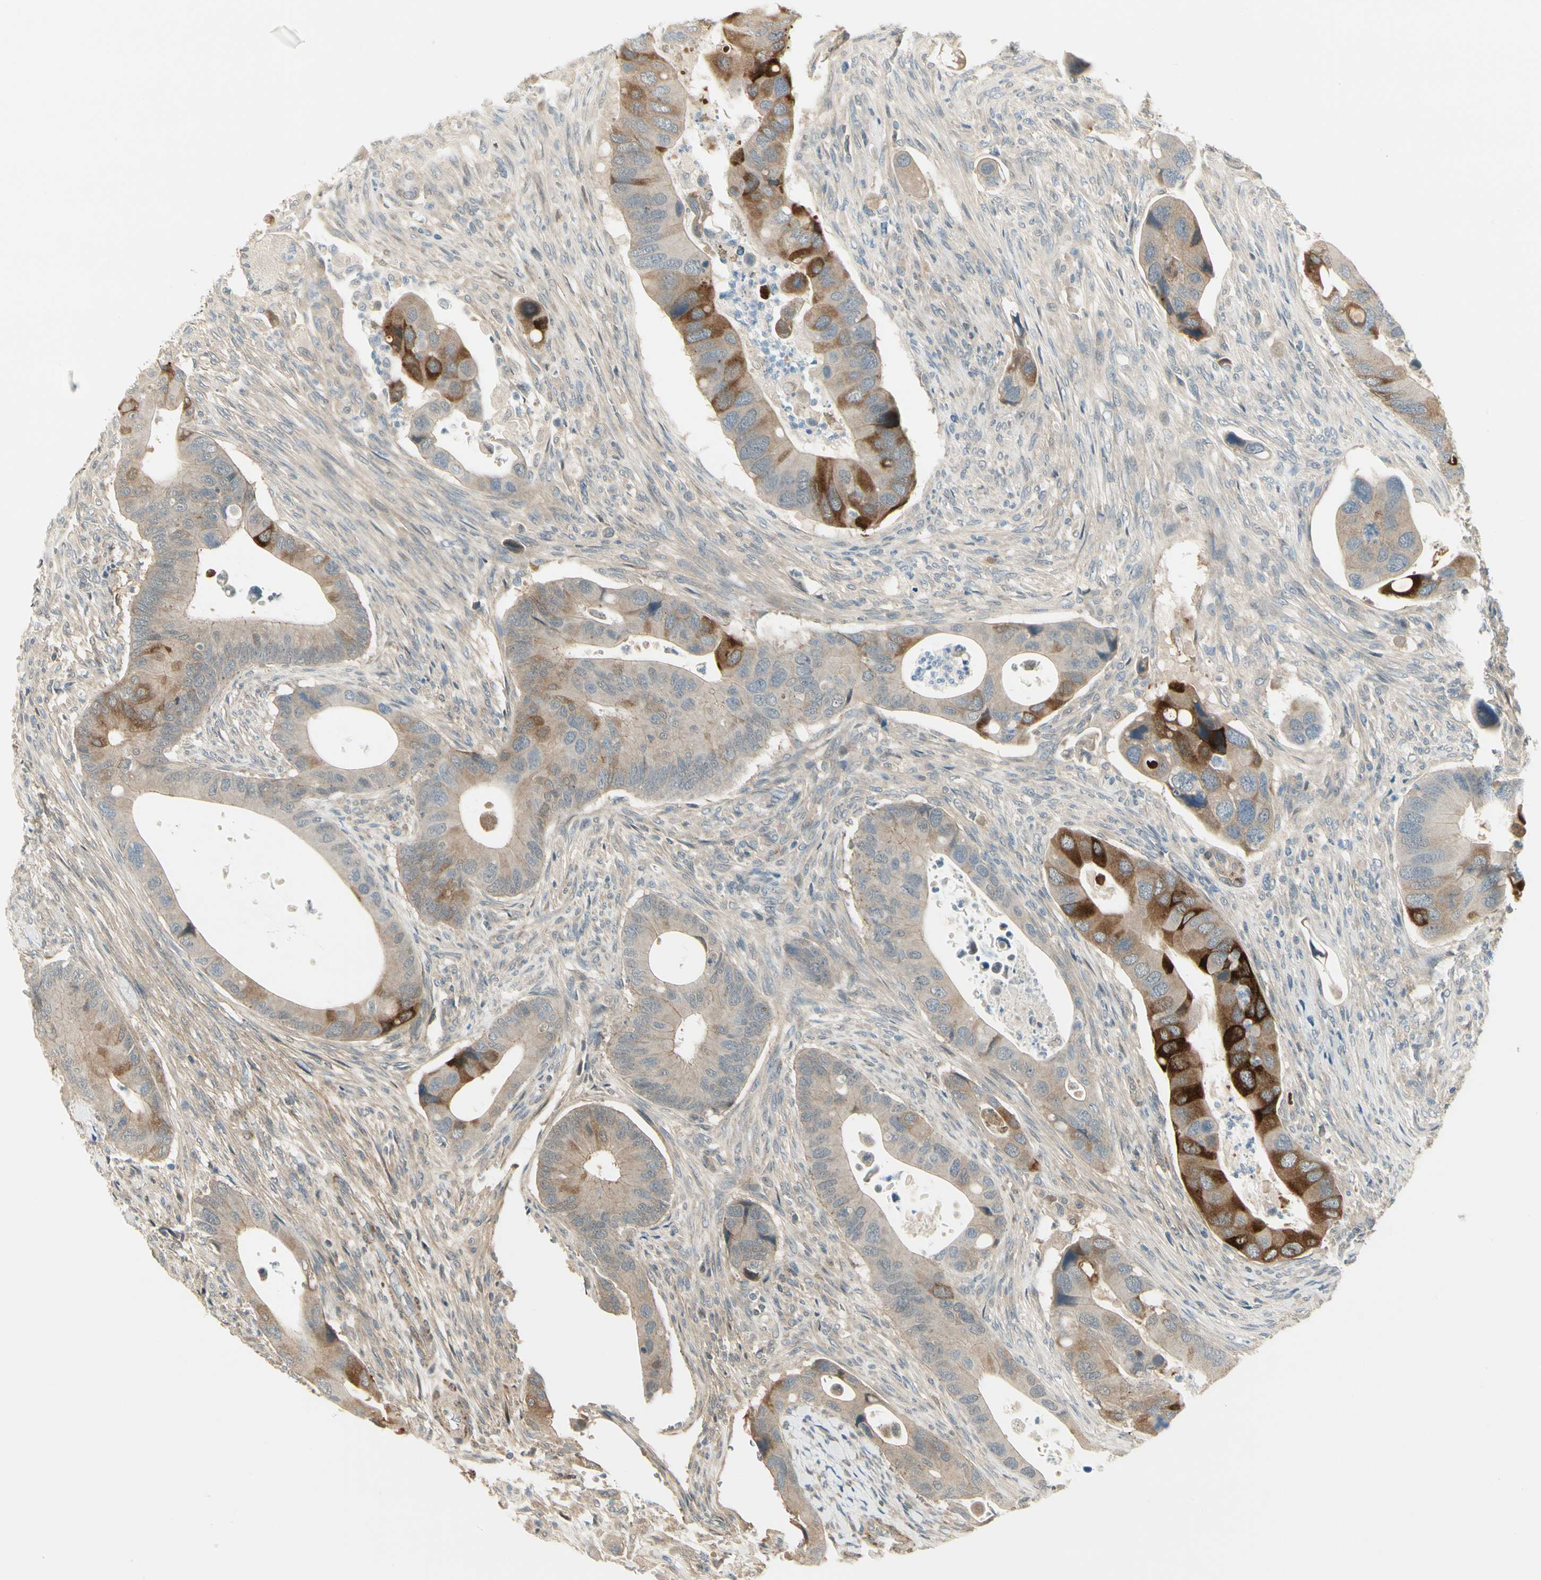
{"staining": {"intensity": "strong", "quantity": "<25%", "location": "cytoplasmic/membranous"}, "tissue": "colorectal cancer", "cell_type": "Tumor cells", "image_type": "cancer", "snomed": [{"axis": "morphology", "description": "Adenocarcinoma, NOS"}, {"axis": "topography", "description": "Rectum"}], "caption": "Strong cytoplasmic/membranous staining for a protein is seen in about <25% of tumor cells of colorectal adenocarcinoma using immunohistochemistry (IHC).", "gene": "EPHB3", "patient": {"sex": "female", "age": 57}}